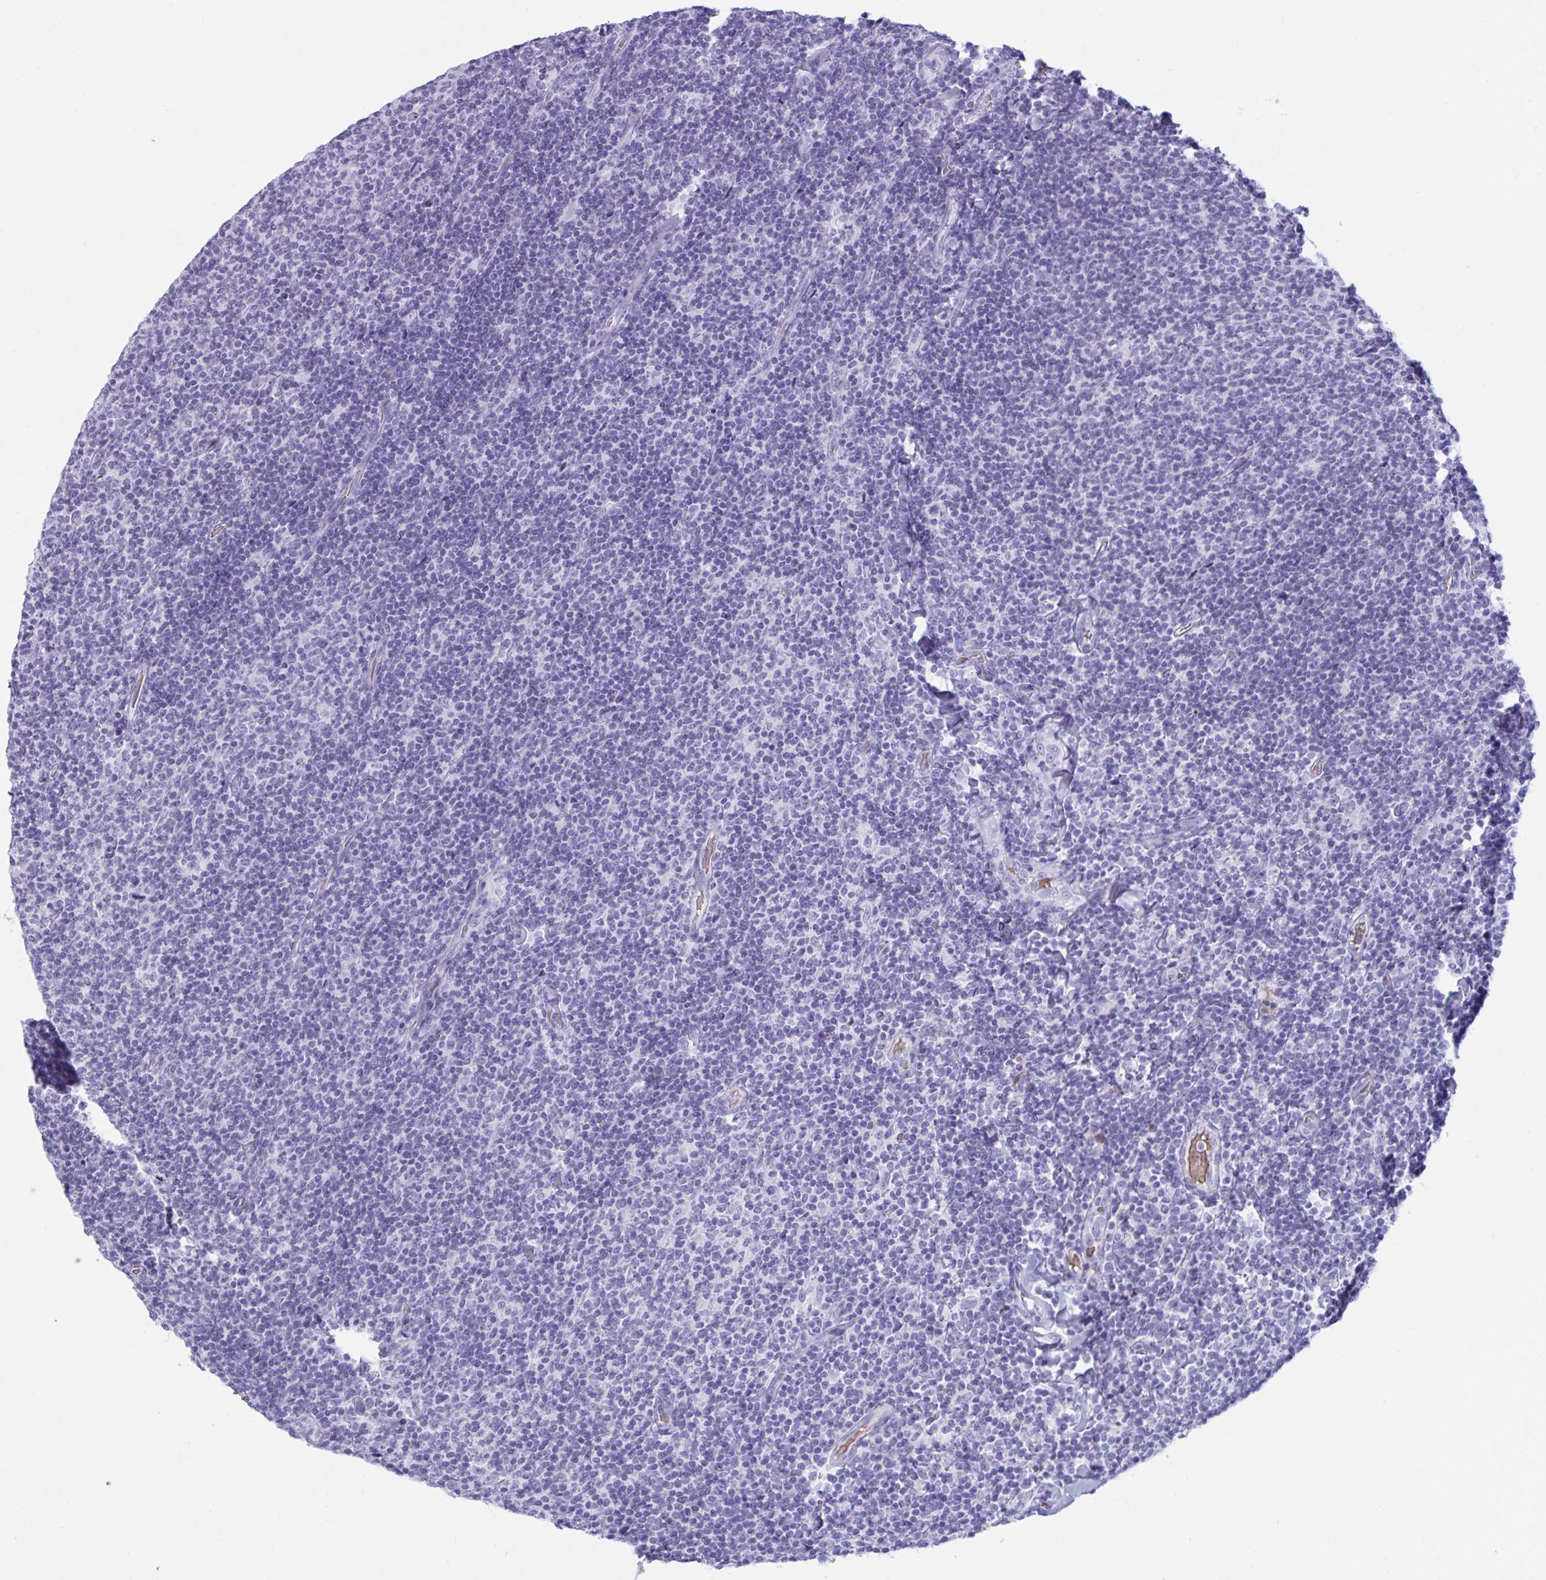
{"staining": {"intensity": "negative", "quantity": "none", "location": "none"}, "tissue": "lymphoma", "cell_type": "Tumor cells", "image_type": "cancer", "snomed": [{"axis": "morphology", "description": "Malignant lymphoma, non-Hodgkin's type, Low grade"}, {"axis": "topography", "description": "Lymph node"}], "caption": "Histopathology image shows no significant protein staining in tumor cells of lymphoma.", "gene": "SLC2A1", "patient": {"sex": "male", "age": 52}}